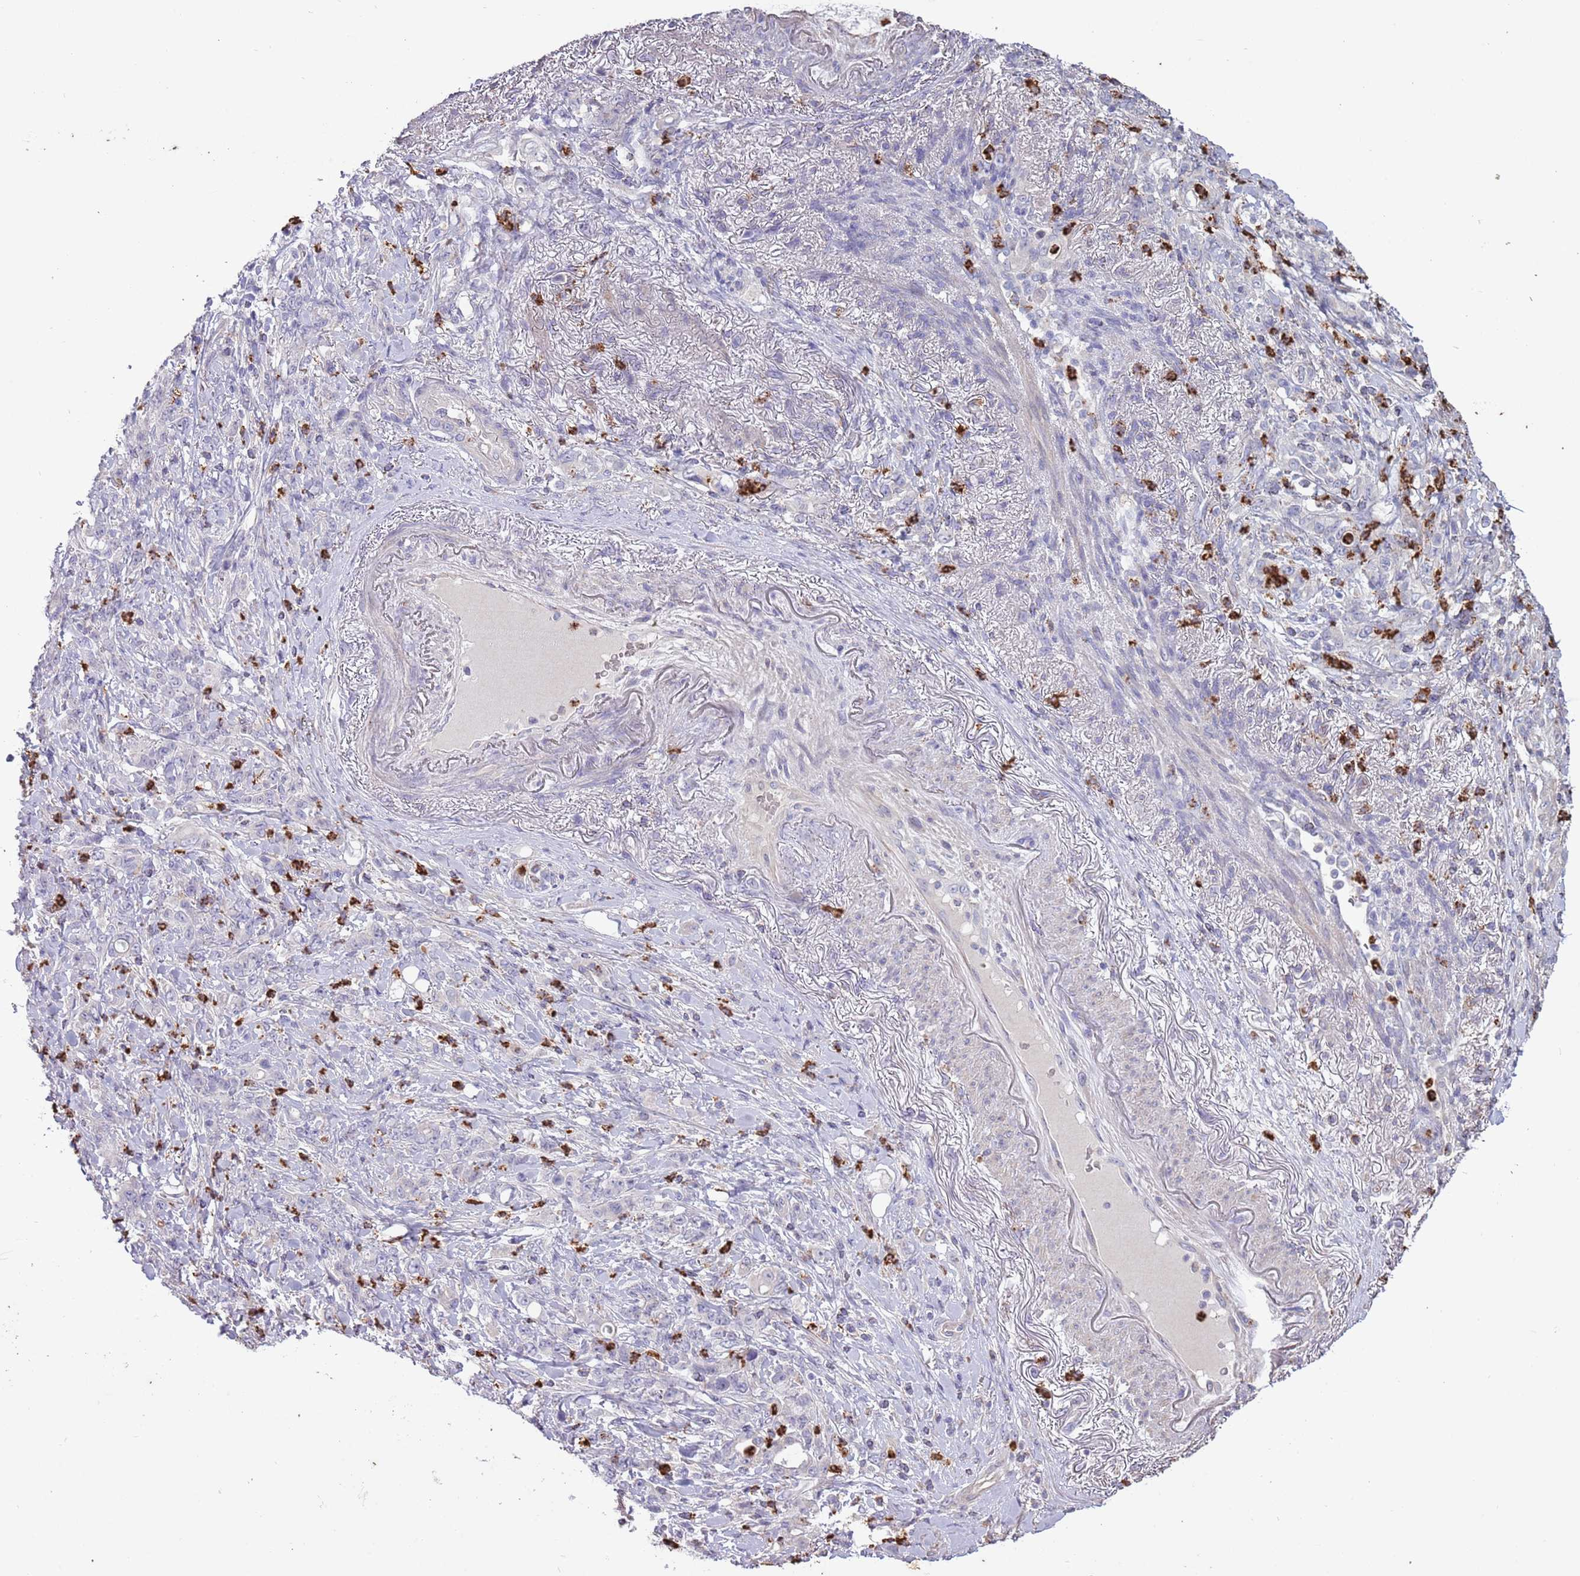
{"staining": {"intensity": "negative", "quantity": "none", "location": "none"}, "tissue": "stomach cancer", "cell_type": "Tumor cells", "image_type": "cancer", "snomed": [{"axis": "morphology", "description": "Normal tissue, NOS"}, {"axis": "morphology", "description": "Adenocarcinoma, NOS"}, {"axis": "topography", "description": "Stomach"}], "caption": "Stomach cancer (adenocarcinoma) was stained to show a protein in brown. There is no significant positivity in tumor cells.", "gene": "P2RY13", "patient": {"sex": "female", "age": 79}}